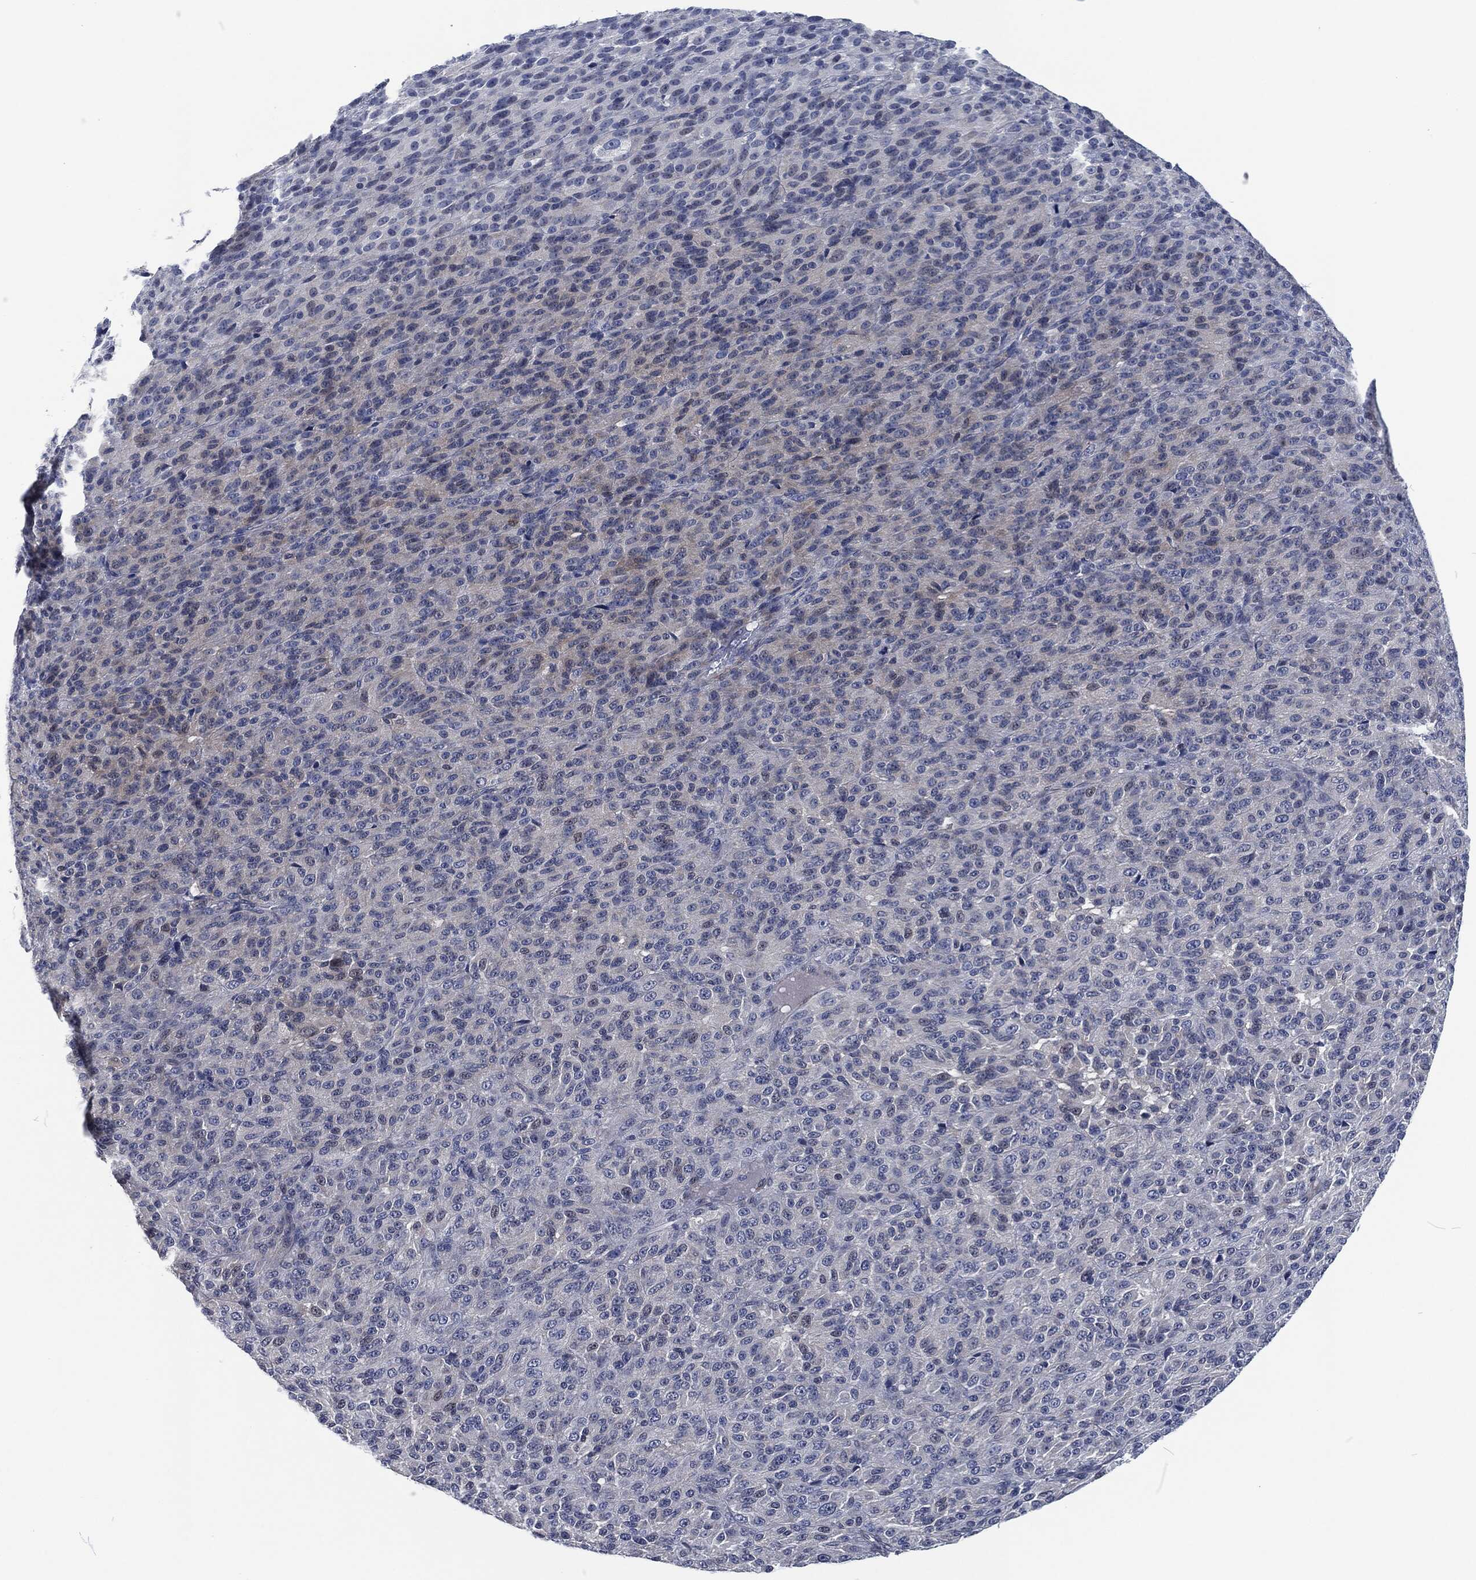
{"staining": {"intensity": "negative", "quantity": "none", "location": "none"}, "tissue": "melanoma", "cell_type": "Tumor cells", "image_type": "cancer", "snomed": [{"axis": "morphology", "description": "Malignant melanoma, Metastatic site"}, {"axis": "topography", "description": "Brain"}], "caption": "Immunohistochemistry (IHC) of melanoma demonstrates no positivity in tumor cells.", "gene": "MPO", "patient": {"sex": "female", "age": 56}}